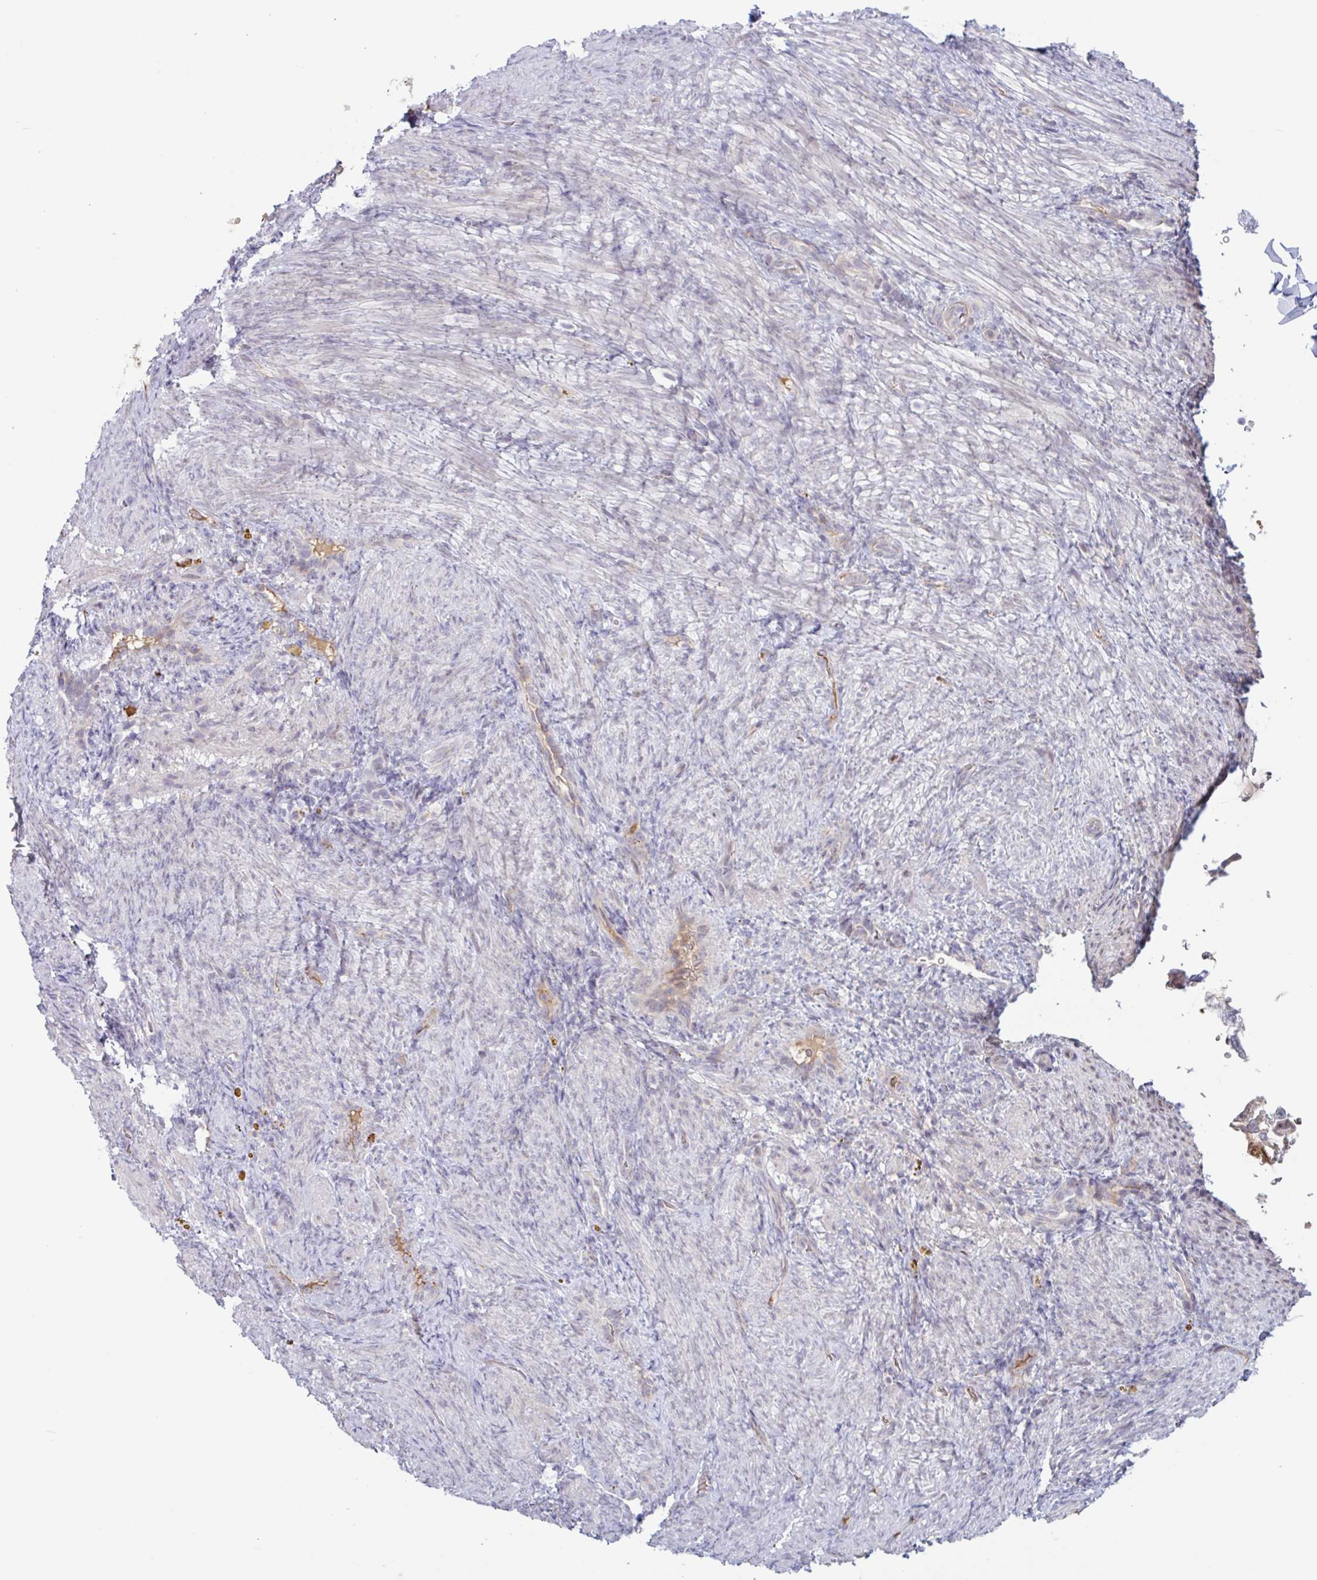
{"staining": {"intensity": "negative", "quantity": "none", "location": "none"}, "tissue": "endometrium", "cell_type": "Cells in endometrial stroma", "image_type": "normal", "snomed": [{"axis": "morphology", "description": "Normal tissue, NOS"}, {"axis": "topography", "description": "Endometrium"}], "caption": "Histopathology image shows no significant protein positivity in cells in endometrial stroma of normal endometrium. (DAB immunohistochemistry, high magnification).", "gene": "TAF1D", "patient": {"sex": "female", "age": 34}}